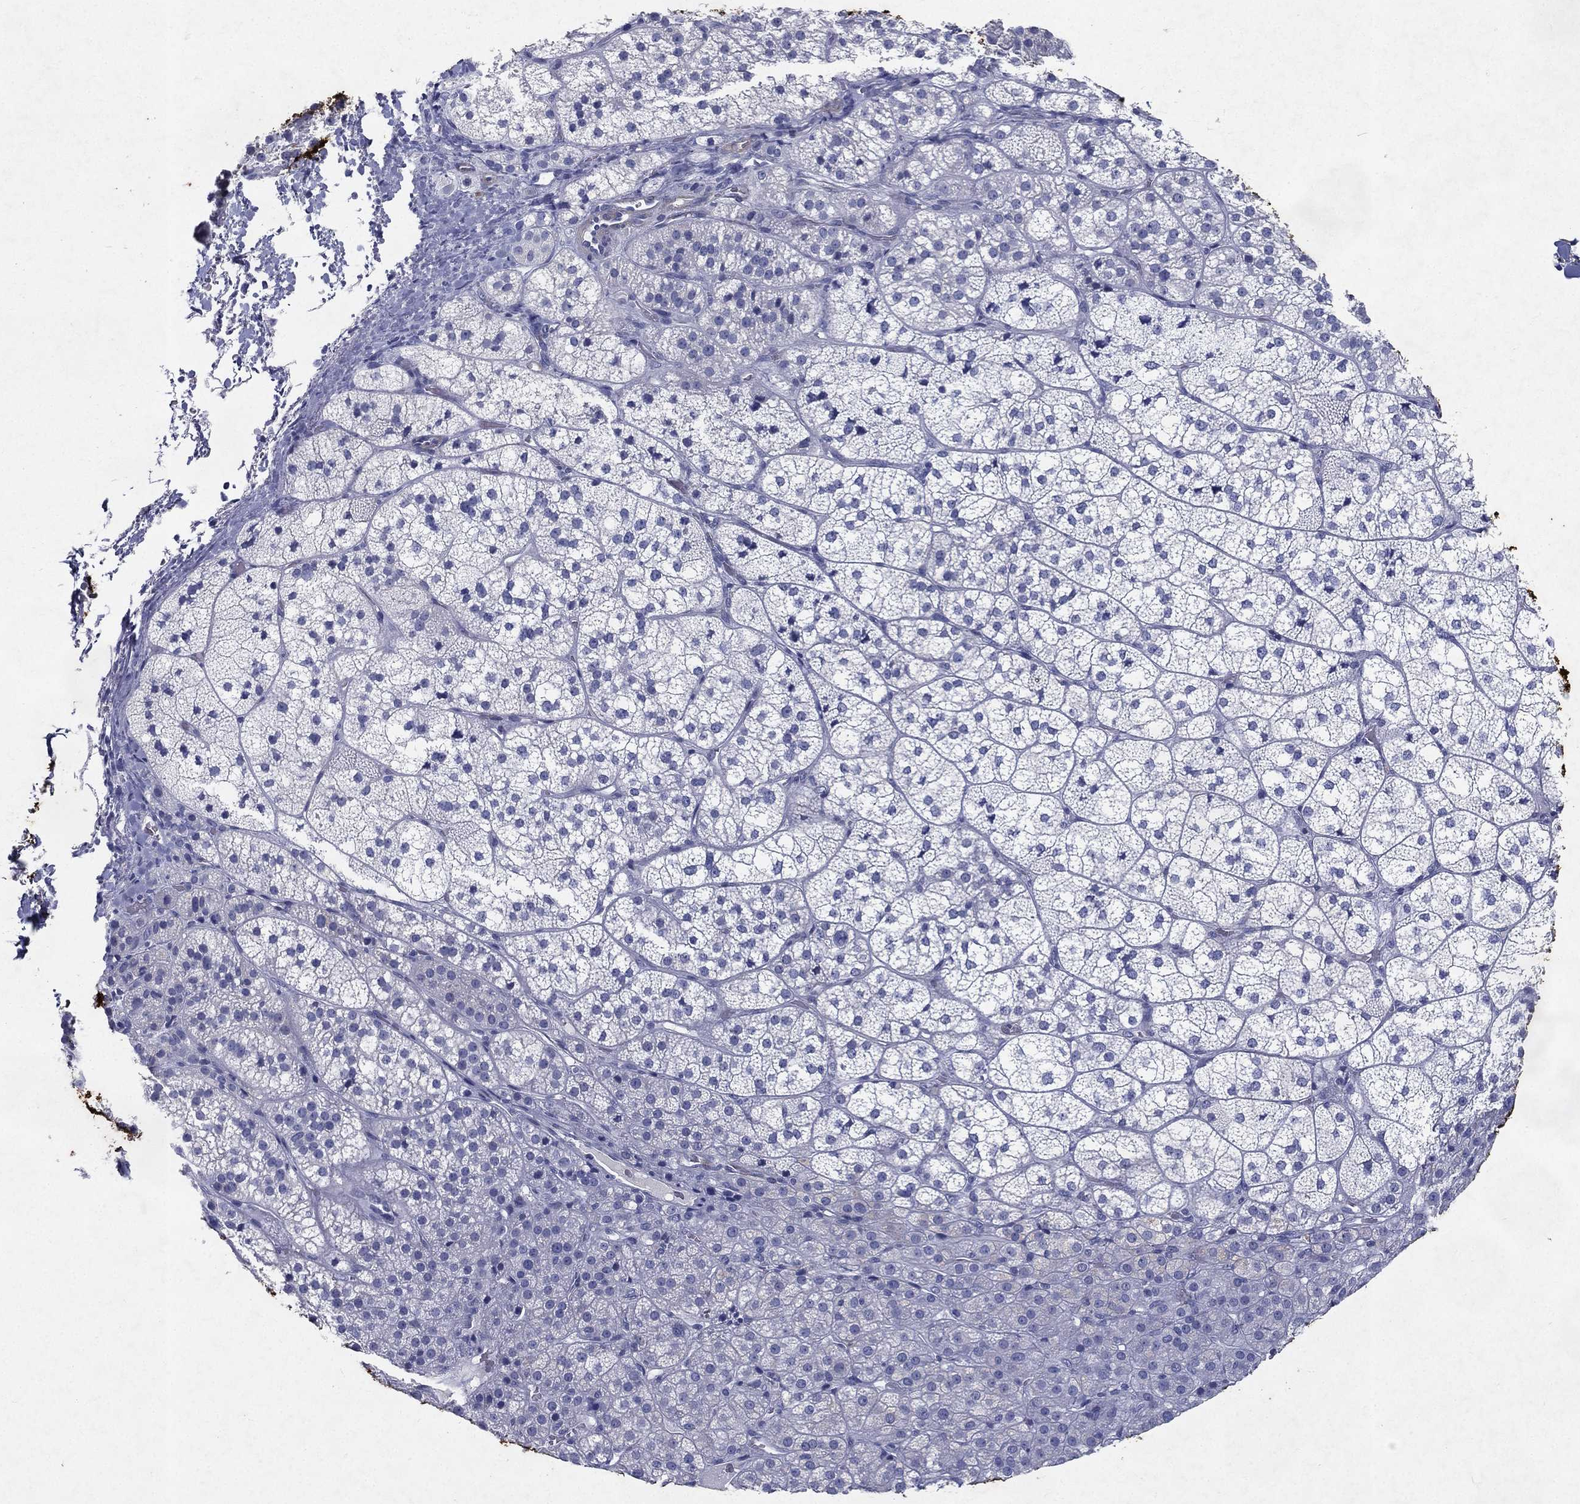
{"staining": {"intensity": "negative", "quantity": "none", "location": "none"}, "tissue": "adrenal gland", "cell_type": "Glandular cells", "image_type": "normal", "snomed": [{"axis": "morphology", "description": "Normal tissue, NOS"}, {"axis": "topography", "description": "Adrenal gland"}], "caption": "DAB immunohistochemical staining of benign human adrenal gland exhibits no significant staining in glandular cells.", "gene": "RGS13", "patient": {"sex": "female", "age": 60}}